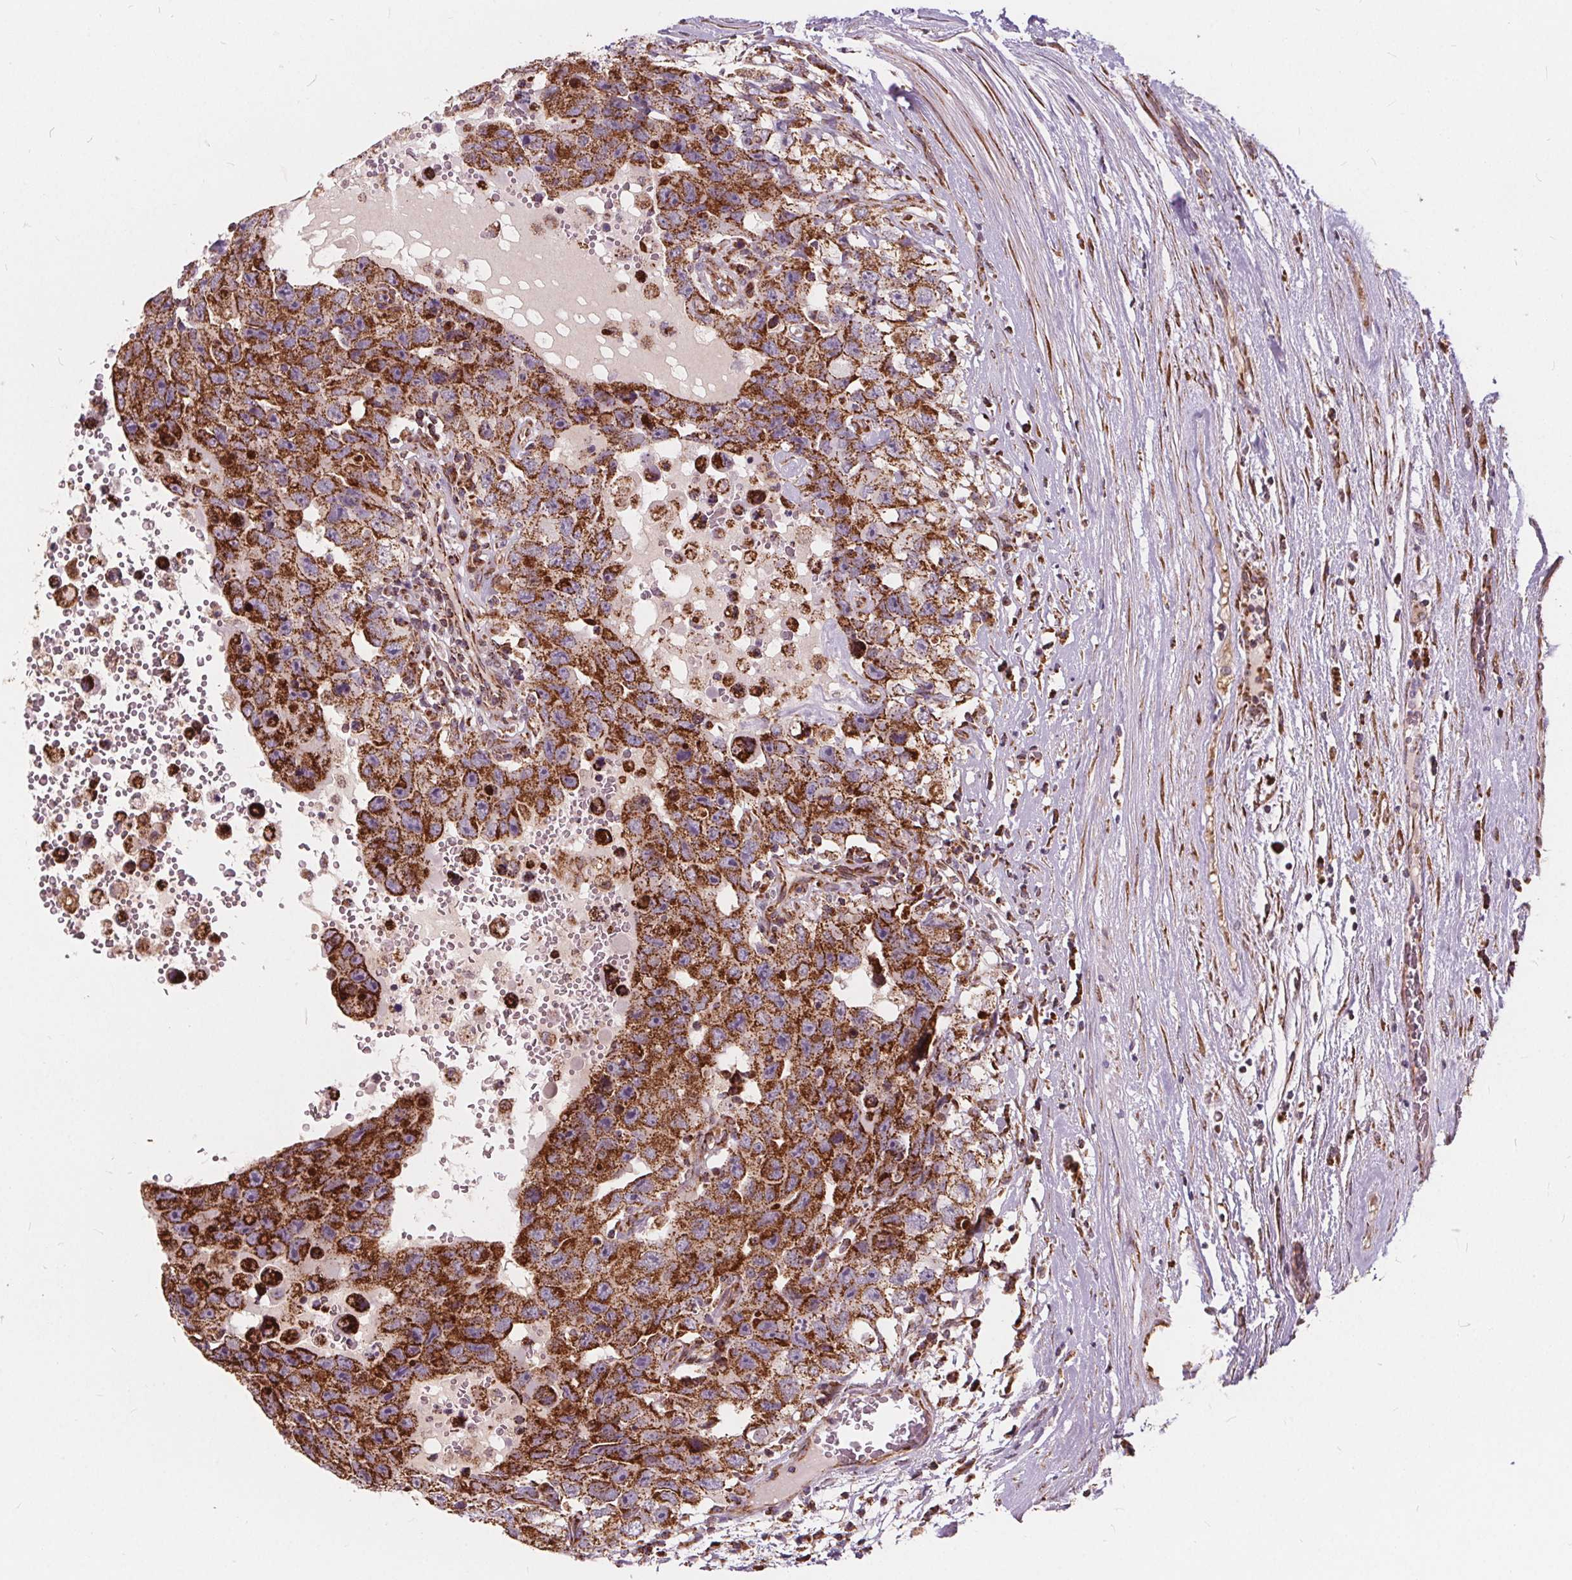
{"staining": {"intensity": "strong", "quantity": ">75%", "location": "cytoplasmic/membranous"}, "tissue": "testis cancer", "cell_type": "Tumor cells", "image_type": "cancer", "snomed": [{"axis": "morphology", "description": "Carcinoma, Embryonal, NOS"}, {"axis": "topography", "description": "Testis"}], "caption": "Testis cancer (embryonal carcinoma) stained for a protein (brown) exhibits strong cytoplasmic/membranous positive positivity in about >75% of tumor cells.", "gene": "PLSCR3", "patient": {"sex": "male", "age": 26}}